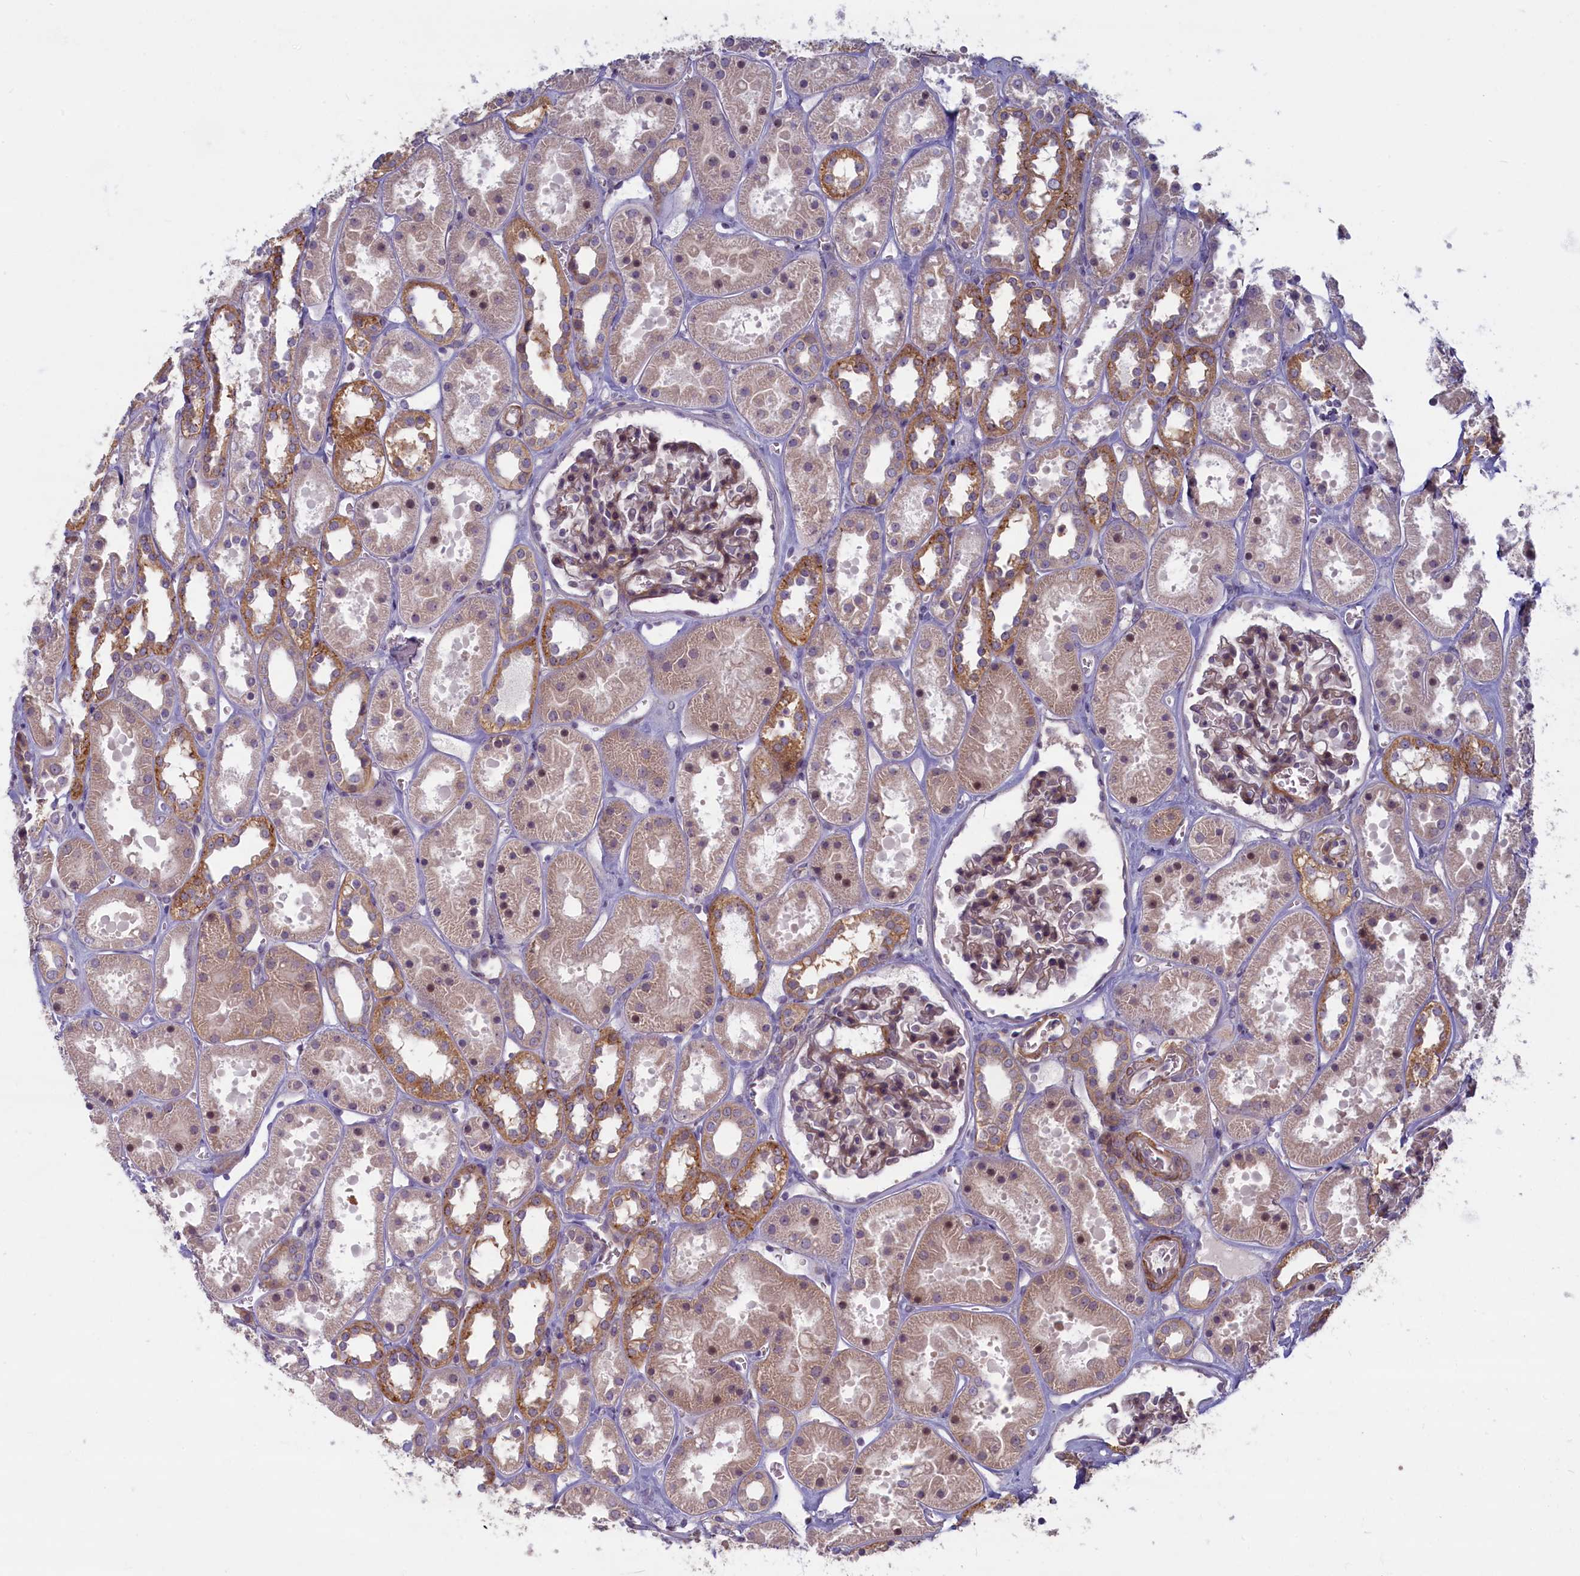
{"staining": {"intensity": "weak", "quantity": "25%-75%", "location": "cytoplasmic/membranous"}, "tissue": "kidney", "cell_type": "Cells in glomeruli", "image_type": "normal", "snomed": [{"axis": "morphology", "description": "Normal tissue, NOS"}, {"axis": "topography", "description": "Kidney"}], "caption": "The immunohistochemical stain labels weak cytoplasmic/membranous staining in cells in glomeruli of normal kidney.", "gene": "TRPM4", "patient": {"sex": "female", "age": 41}}